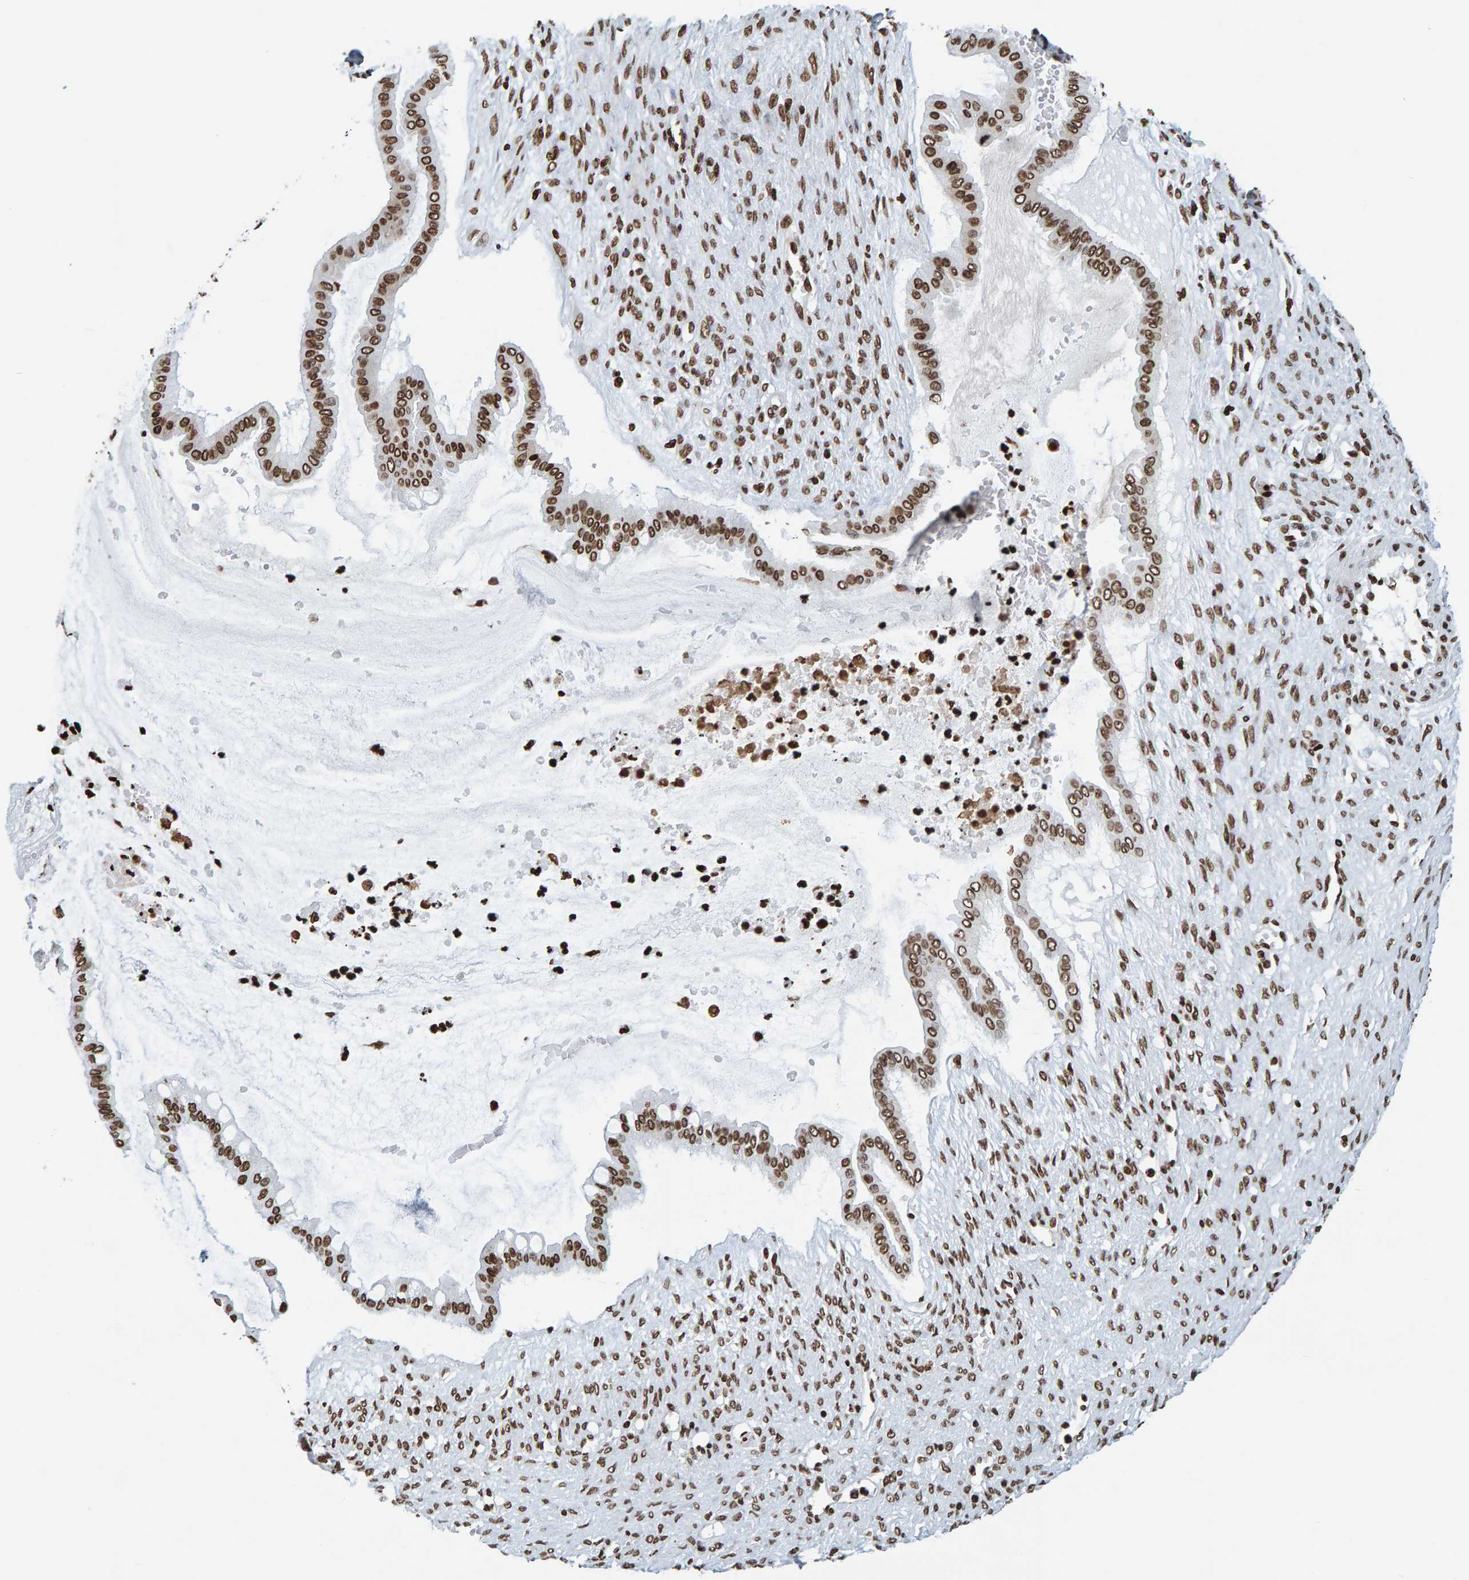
{"staining": {"intensity": "moderate", "quantity": ">75%", "location": "nuclear"}, "tissue": "ovarian cancer", "cell_type": "Tumor cells", "image_type": "cancer", "snomed": [{"axis": "morphology", "description": "Cystadenocarcinoma, mucinous, NOS"}, {"axis": "topography", "description": "Ovary"}], "caption": "This is a histology image of IHC staining of ovarian mucinous cystadenocarcinoma, which shows moderate staining in the nuclear of tumor cells.", "gene": "BRF2", "patient": {"sex": "female", "age": 73}}